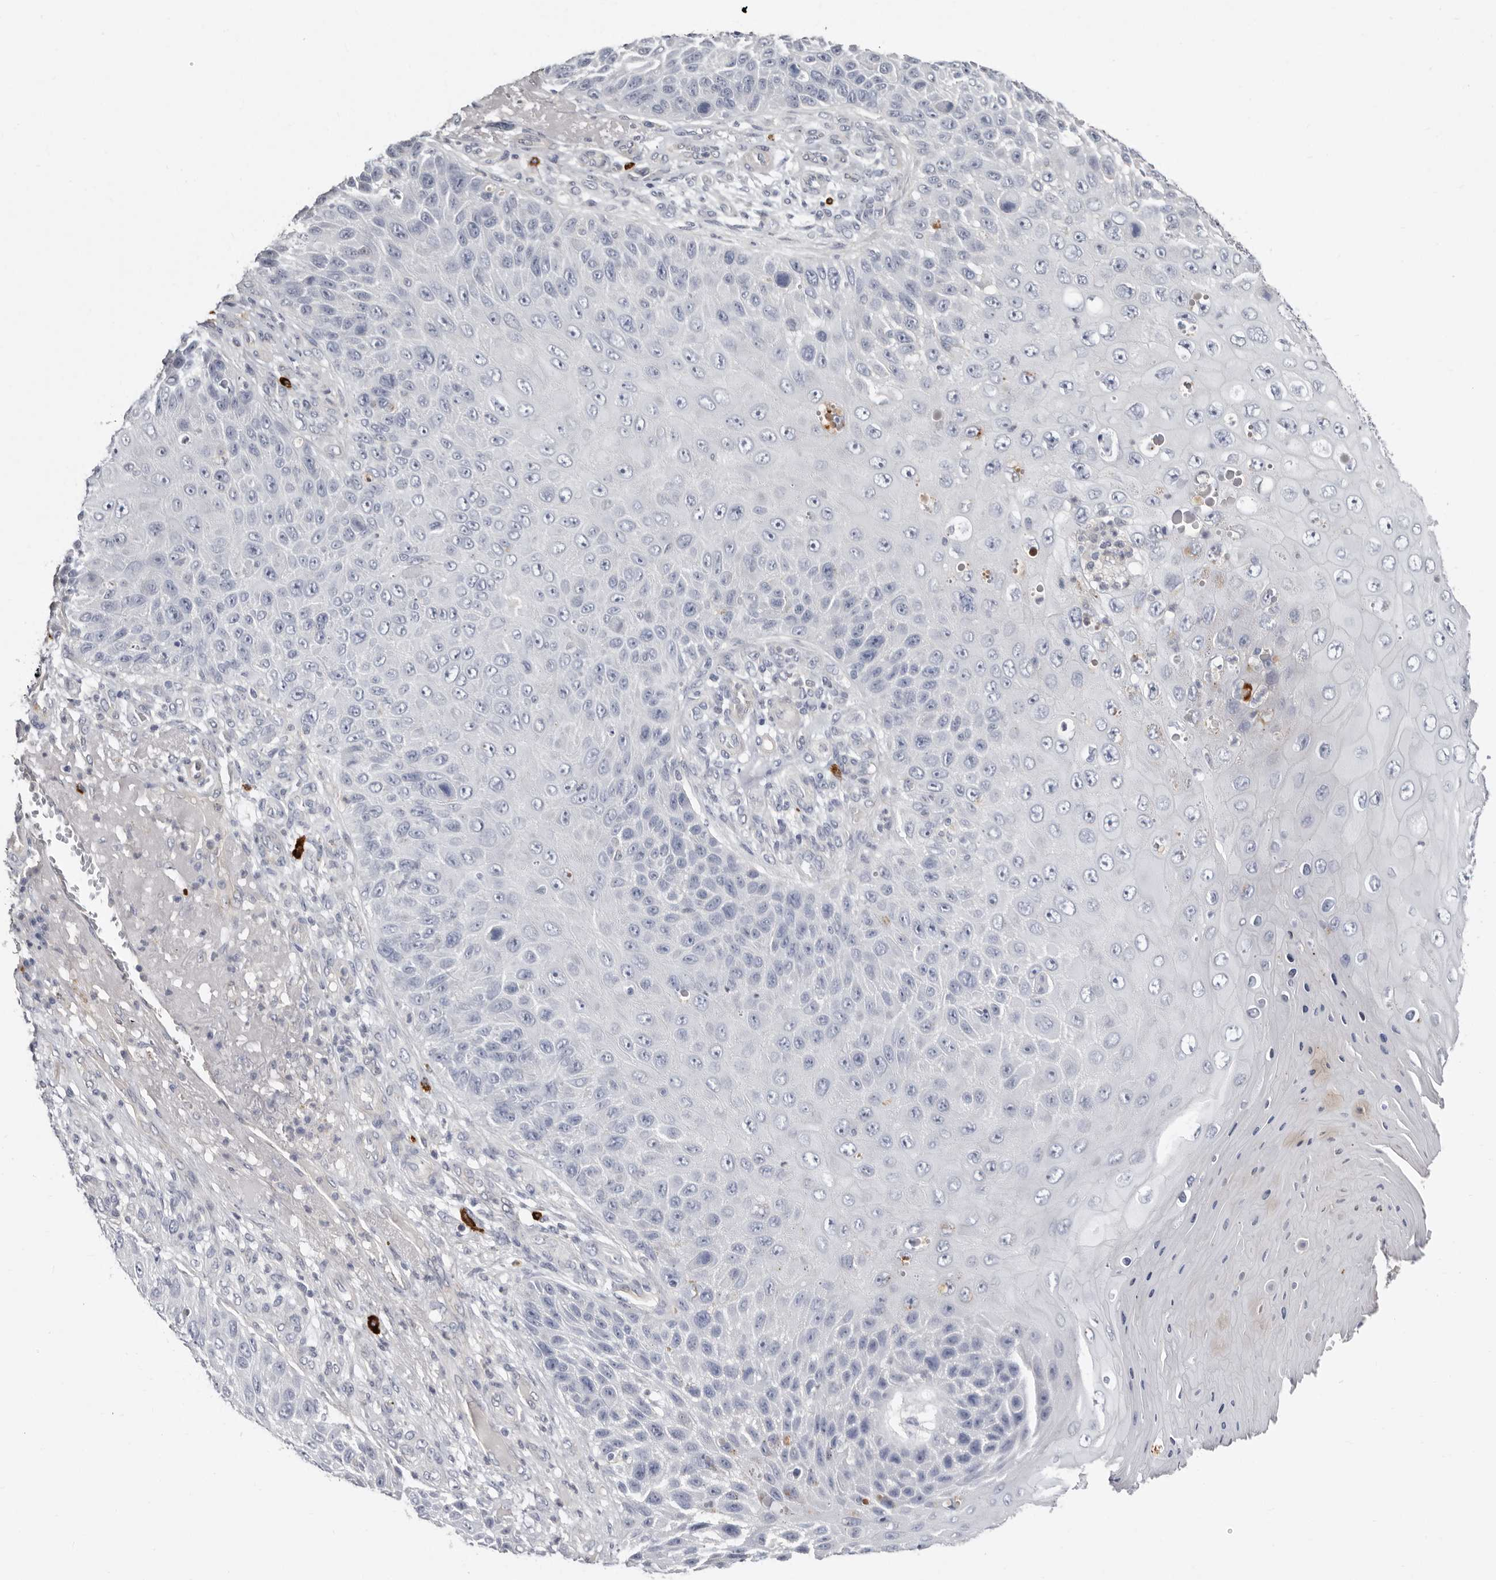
{"staining": {"intensity": "negative", "quantity": "none", "location": "none"}, "tissue": "skin cancer", "cell_type": "Tumor cells", "image_type": "cancer", "snomed": [{"axis": "morphology", "description": "Squamous cell carcinoma, NOS"}, {"axis": "topography", "description": "Skin"}], "caption": "Immunohistochemical staining of human skin cancer (squamous cell carcinoma) displays no significant positivity in tumor cells.", "gene": "PKDCC", "patient": {"sex": "female", "age": 88}}